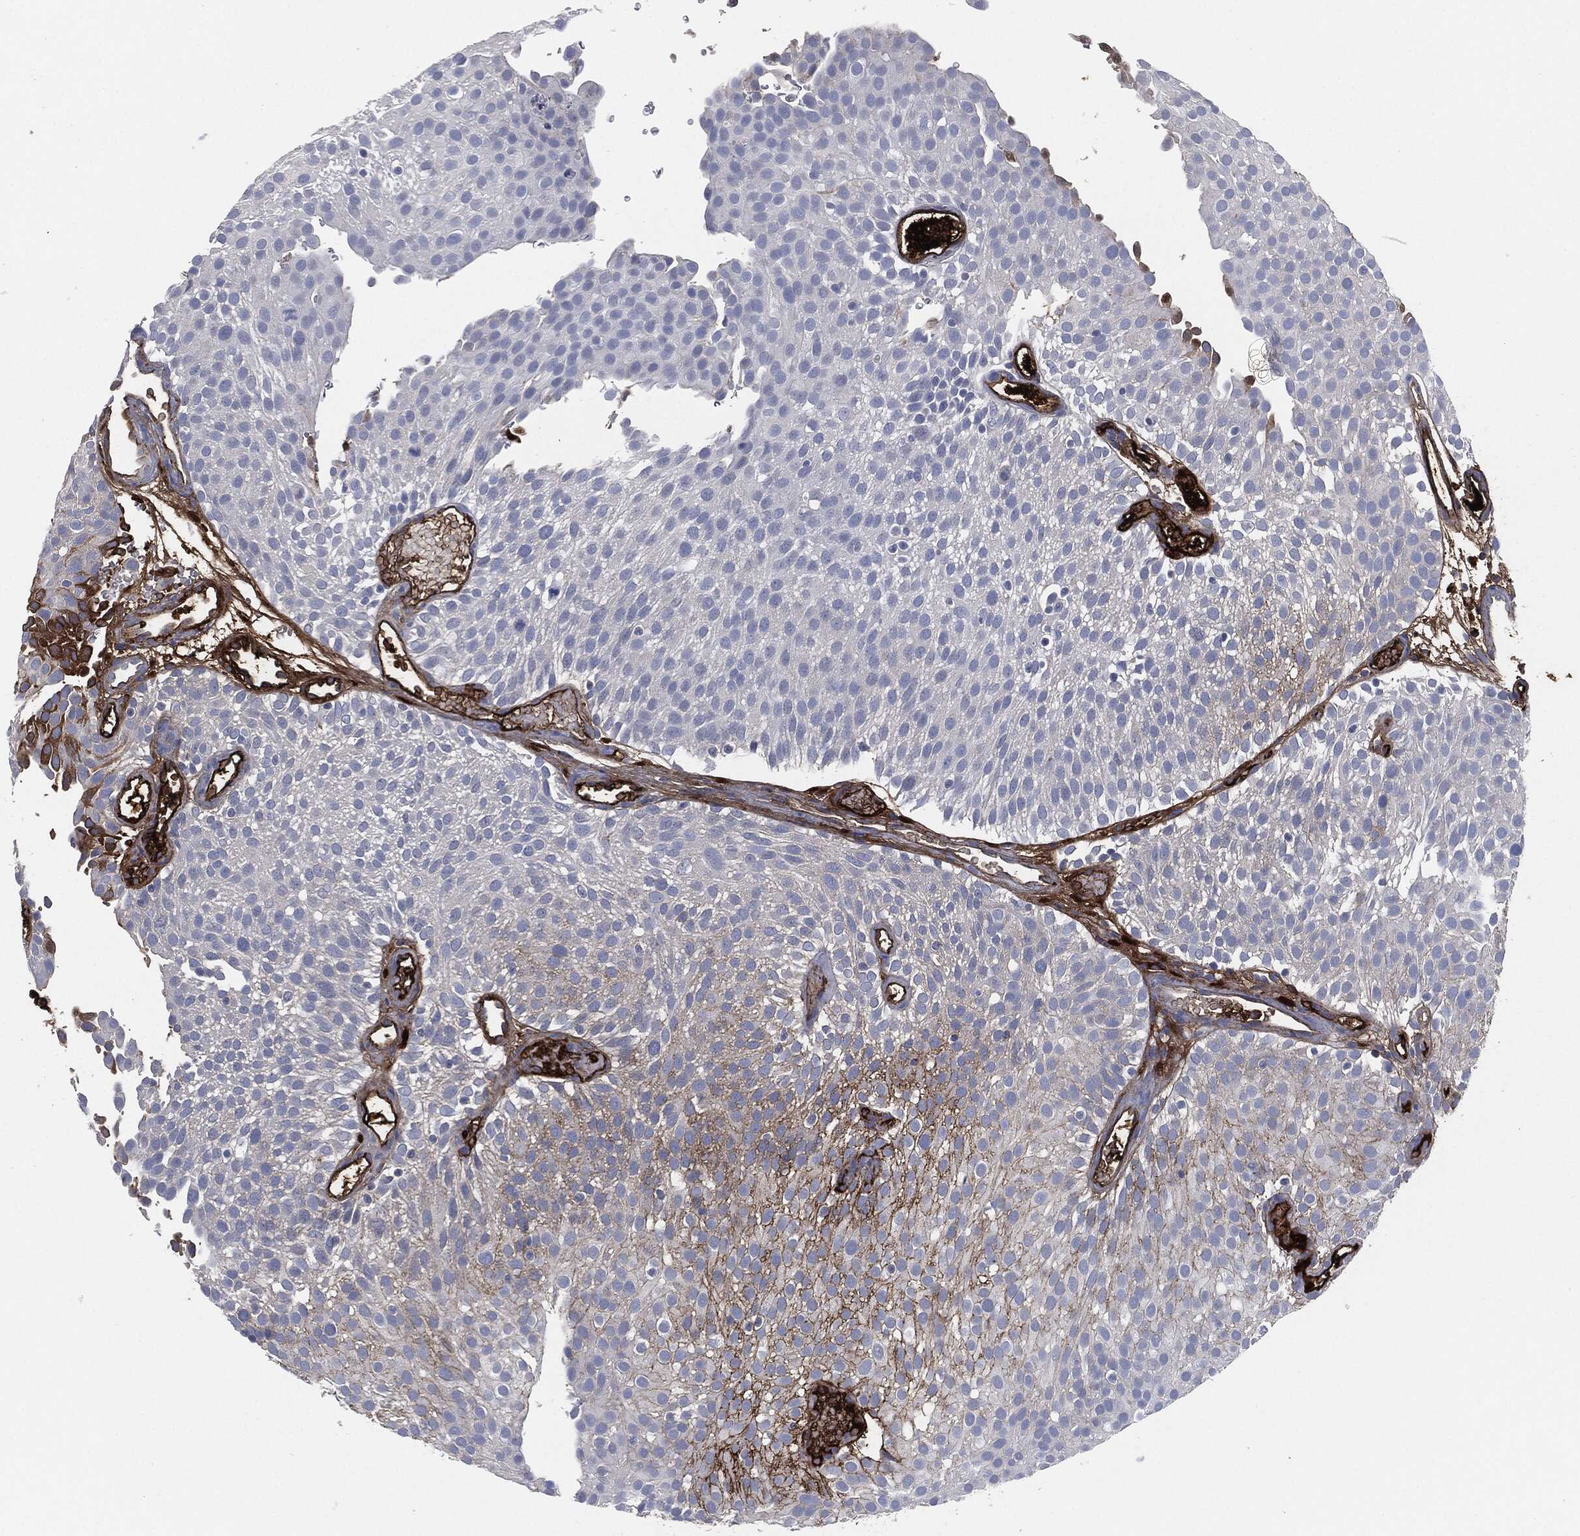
{"staining": {"intensity": "moderate", "quantity": "<25%", "location": "cytoplasmic/membranous"}, "tissue": "urothelial cancer", "cell_type": "Tumor cells", "image_type": "cancer", "snomed": [{"axis": "morphology", "description": "Urothelial carcinoma, Low grade"}, {"axis": "topography", "description": "Urinary bladder"}], "caption": "A high-resolution image shows IHC staining of urothelial cancer, which shows moderate cytoplasmic/membranous staining in approximately <25% of tumor cells. The staining was performed using DAB to visualize the protein expression in brown, while the nuclei were stained in blue with hematoxylin (Magnification: 20x).", "gene": "APOB", "patient": {"sex": "male", "age": 78}}